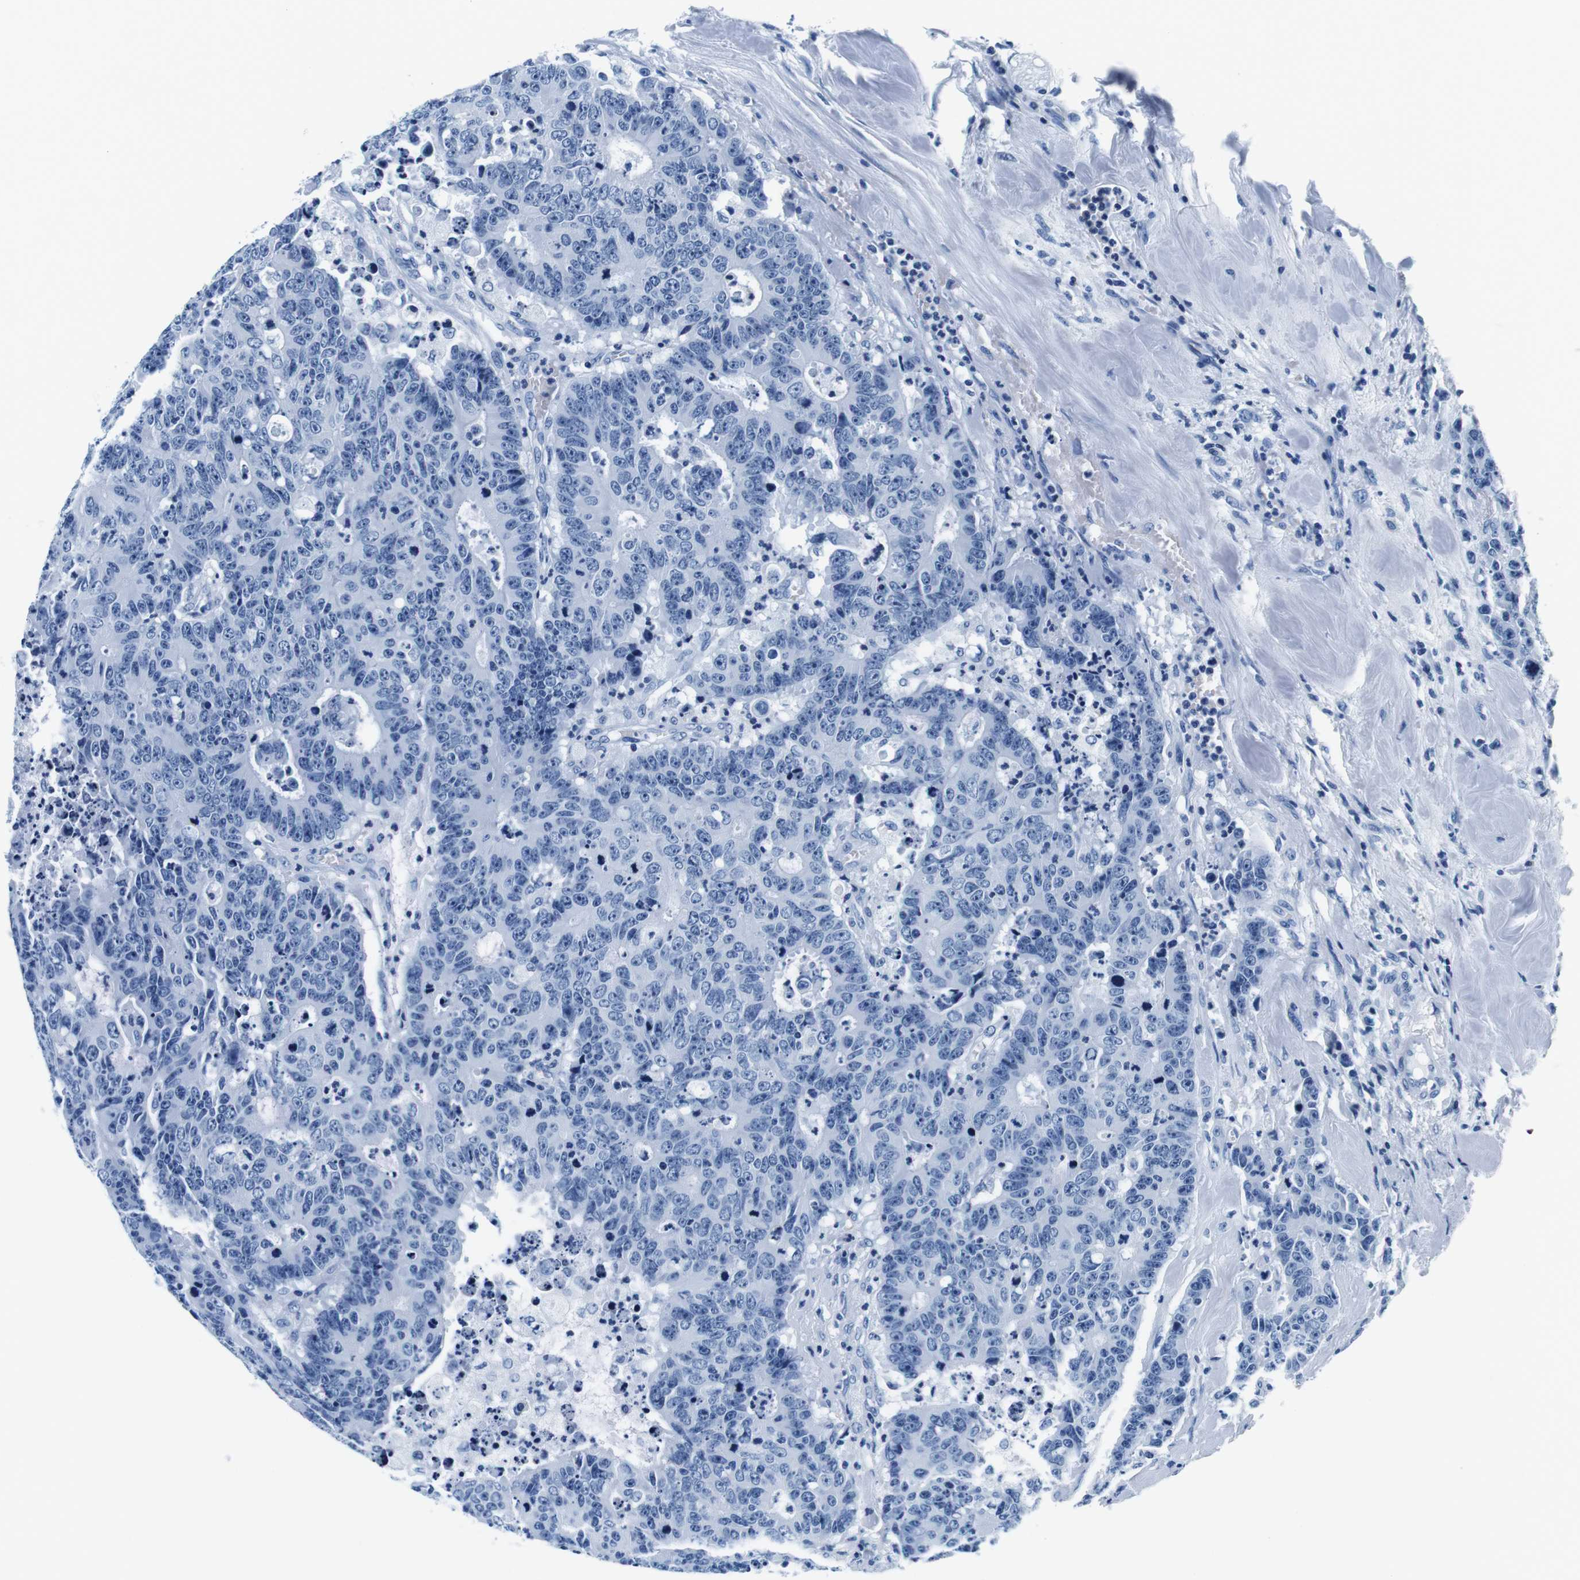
{"staining": {"intensity": "negative", "quantity": "none", "location": "none"}, "tissue": "colorectal cancer", "cell_type": "Tumor cells", "image_type": "cancer", "snomed": [{"axis": "morphology", "description": "Adenocarcinoma, NOS"}, {"axis": "topography", "description": "Colon"}], "caption": "Human colorectal adenocarcinoma stained for a protein using immunohistochemistry demonstrates no expression in tumor cells.", "gene": "ELANE", "patient": {"sex": "female", "age": 86}}